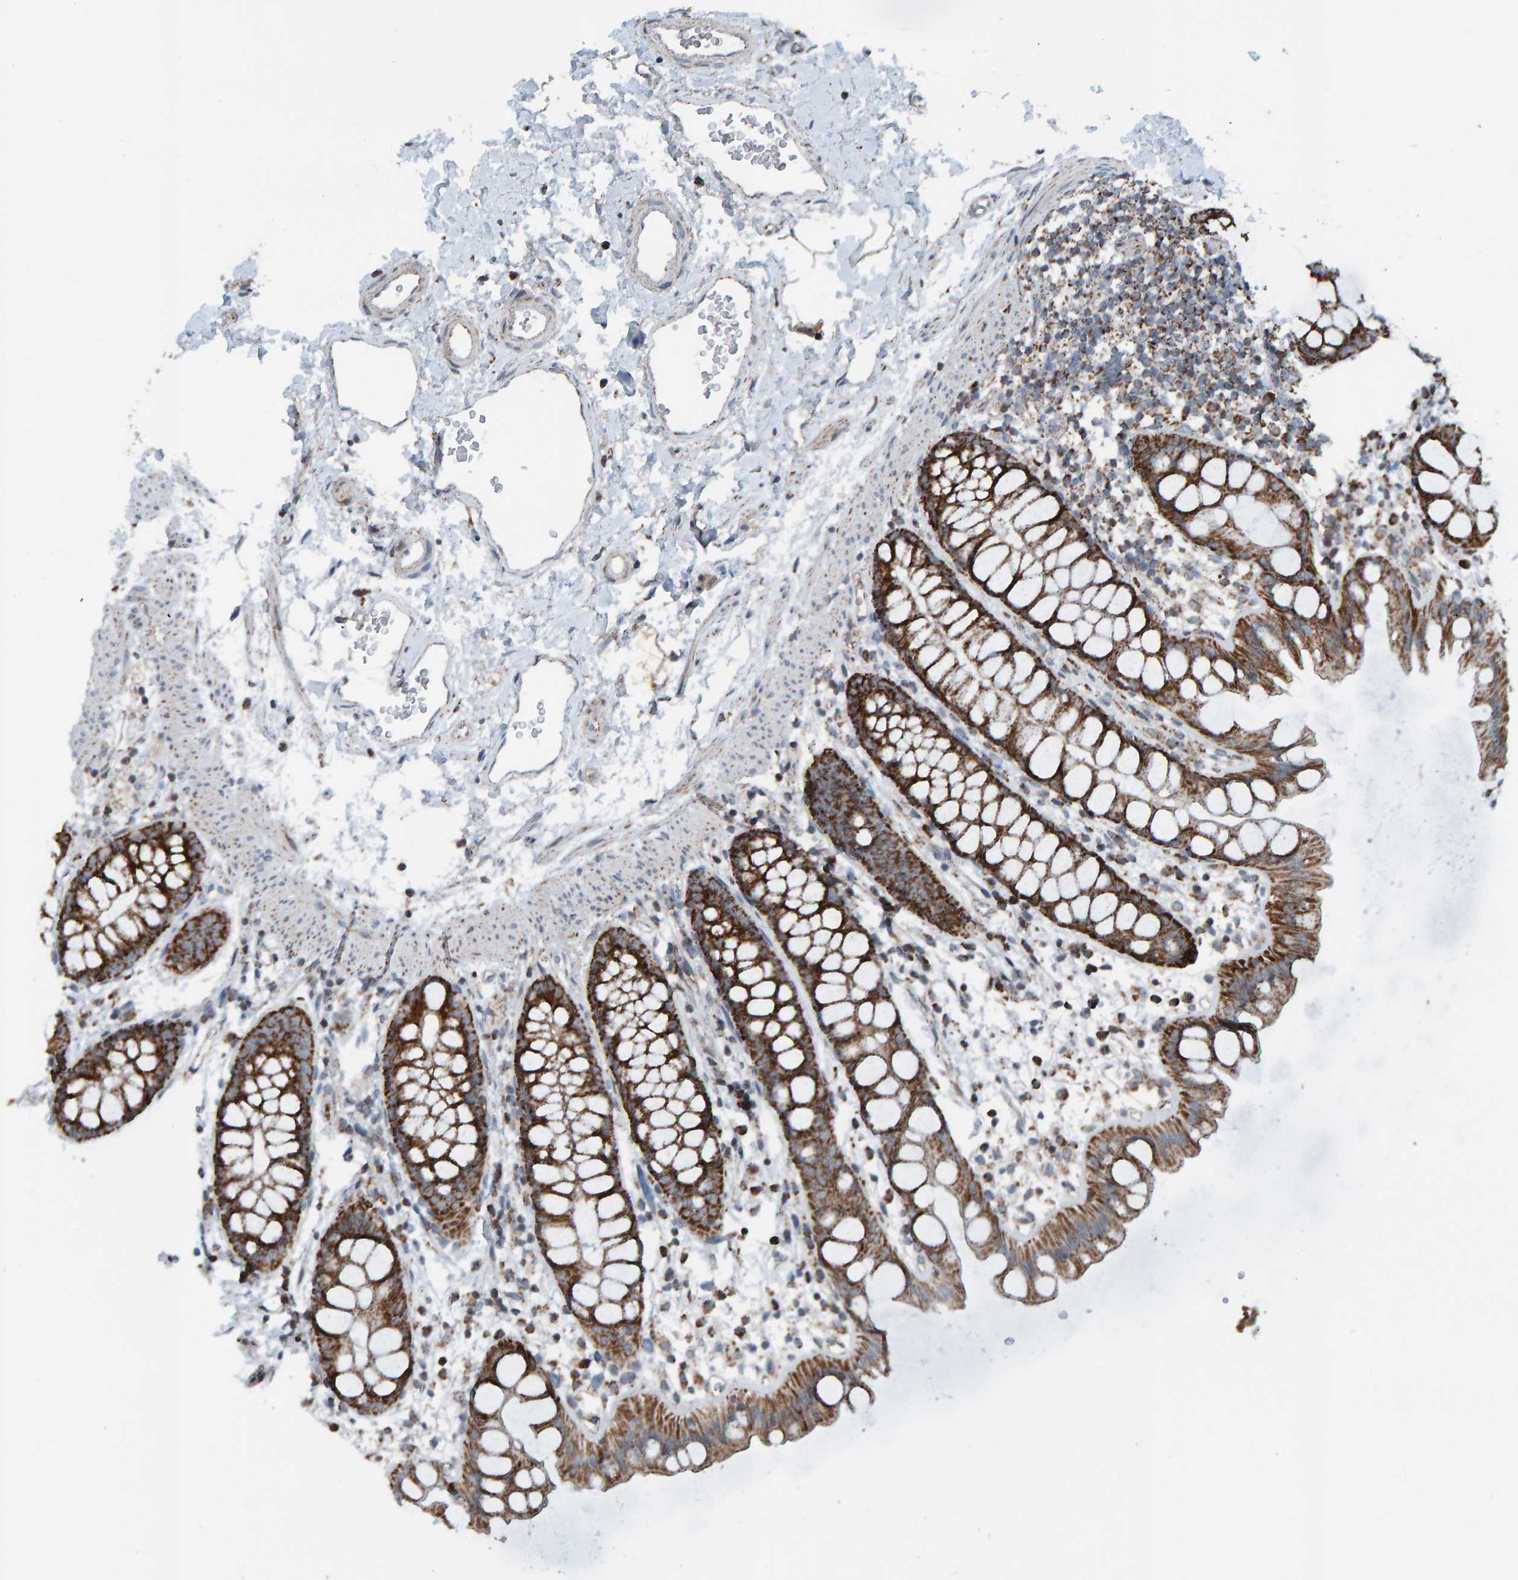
{"staining": {"intensity": "moderate", "quantity": ">75%", "location": "cytoplasmic/membranous"}, "tissue": "rectum", "cell_type": "Glandular cells", "image_type": "normal", "snomed": [{"axis": "morphology", "description": "Normal tissue, NOS"}, {"axis": "topography", "description": "Rectum"}], "caption": "Immunohistochemistry (IHC) histopathology image of benign human rectum stained for a protein (brown), which shows medium levels of moderate cytoplasmic/membranous positivity in about >75% of glandular cells.", "gene": "ZNF48", "patient": {"sex": "female", "age": 65}}